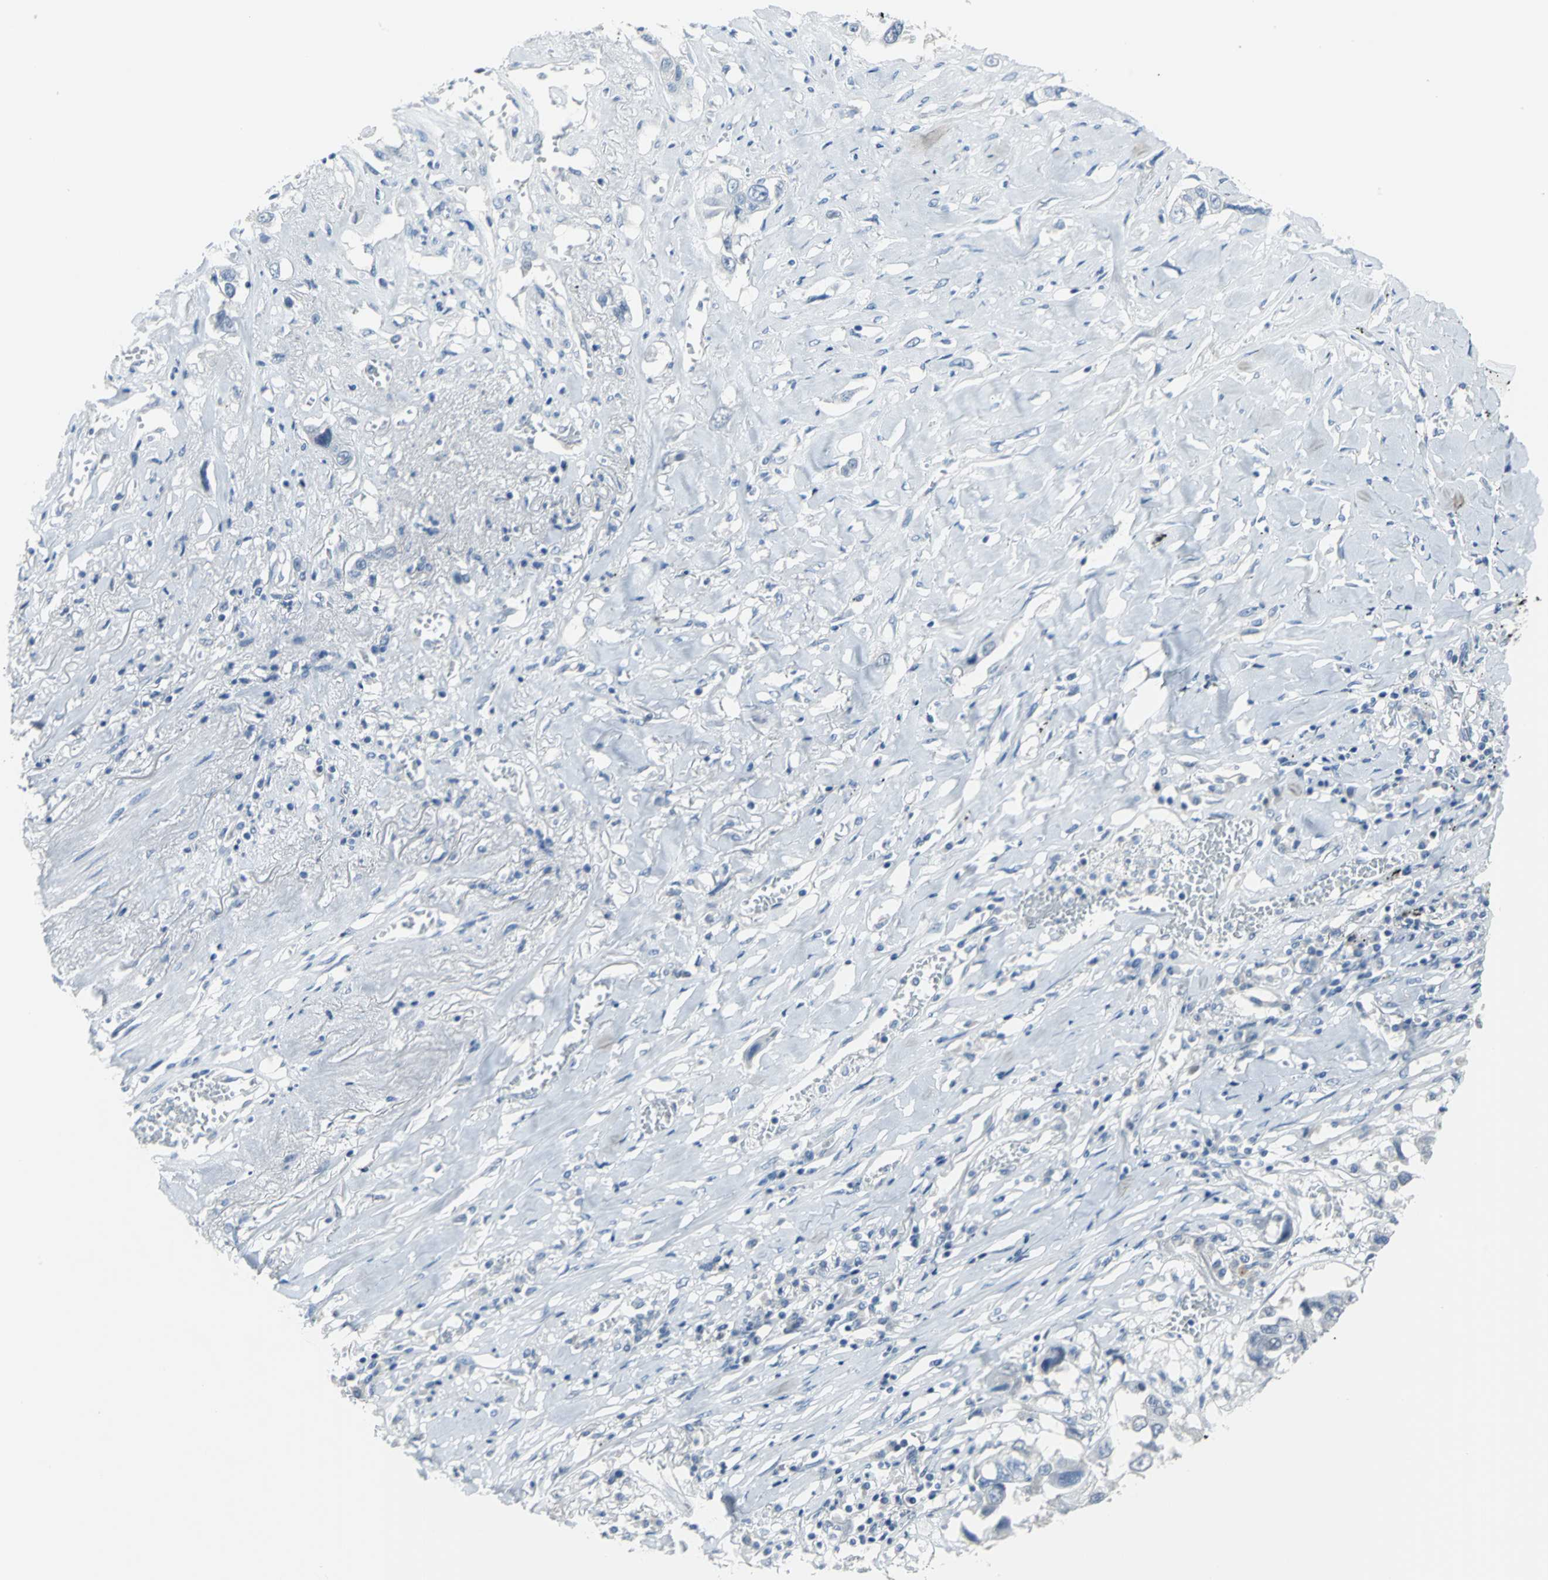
{"staining": {"intensity": "weak", "quantity": "<25%", "location": "nuclear"}, "tissue": "lung cancer", "cell_type": "Tumor cells", "image_type": "cancer", "snomed": [{"axis": "morphology", "description": "Squamous cell carcinoma, NOS"}, {"axis": "topography", "description": "Lung"}], "caption": "This is a photomicrograph of immunohistochemistry staining of lung squamous cell carcinoma, which shows no expression in tumor cells.", "gene": "MCM3", "patient": {"sex": "male", "age": 71}}